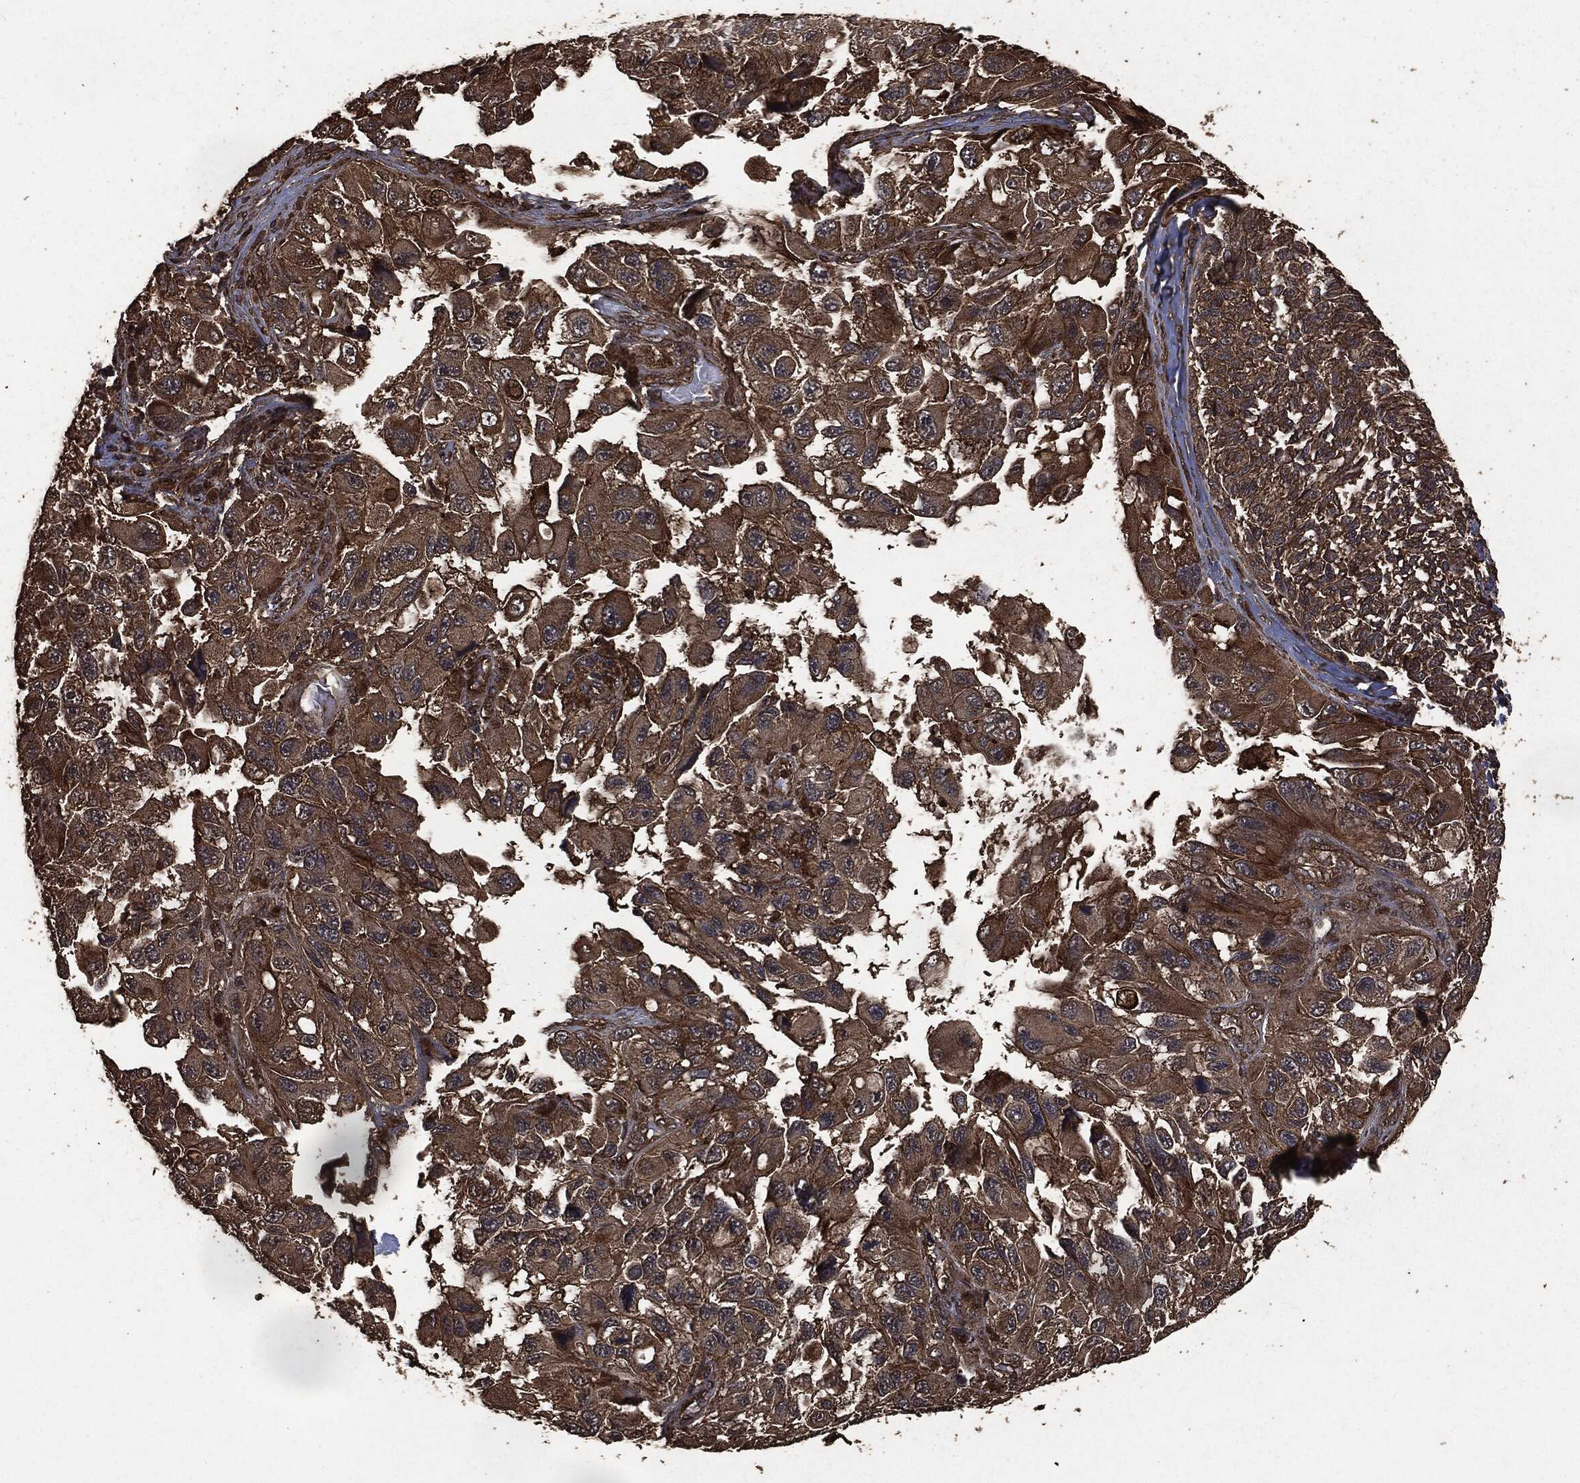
{"staining": {"intensity": "strong", "quantity": "<25%", "location": "cytoplasmic/membranous"}, "tissue": "melanoma", "cell_type": "Tumor cells", "image_type": "cancer", "snomed": [{"axis": "morphology", "description": "Malignant melanoma, NOS"}, {"axis": "topography", "description": "Skin"}], "caption": "Immunohistochemistry staining of melanoma, which displays medium levels of strong cytoplasmic/membranous positivity in about <25% of tumor cells indicating strong cytoplasmic/membranous protein positivity. The staining was performed using DAB (3,3'-diaminobenzidine) (brown) for protein detection and nuclei were counterstained in hematoxylin (blue).", "gene": "HRAS", "patient": {"sex": "female", "age": 73}}